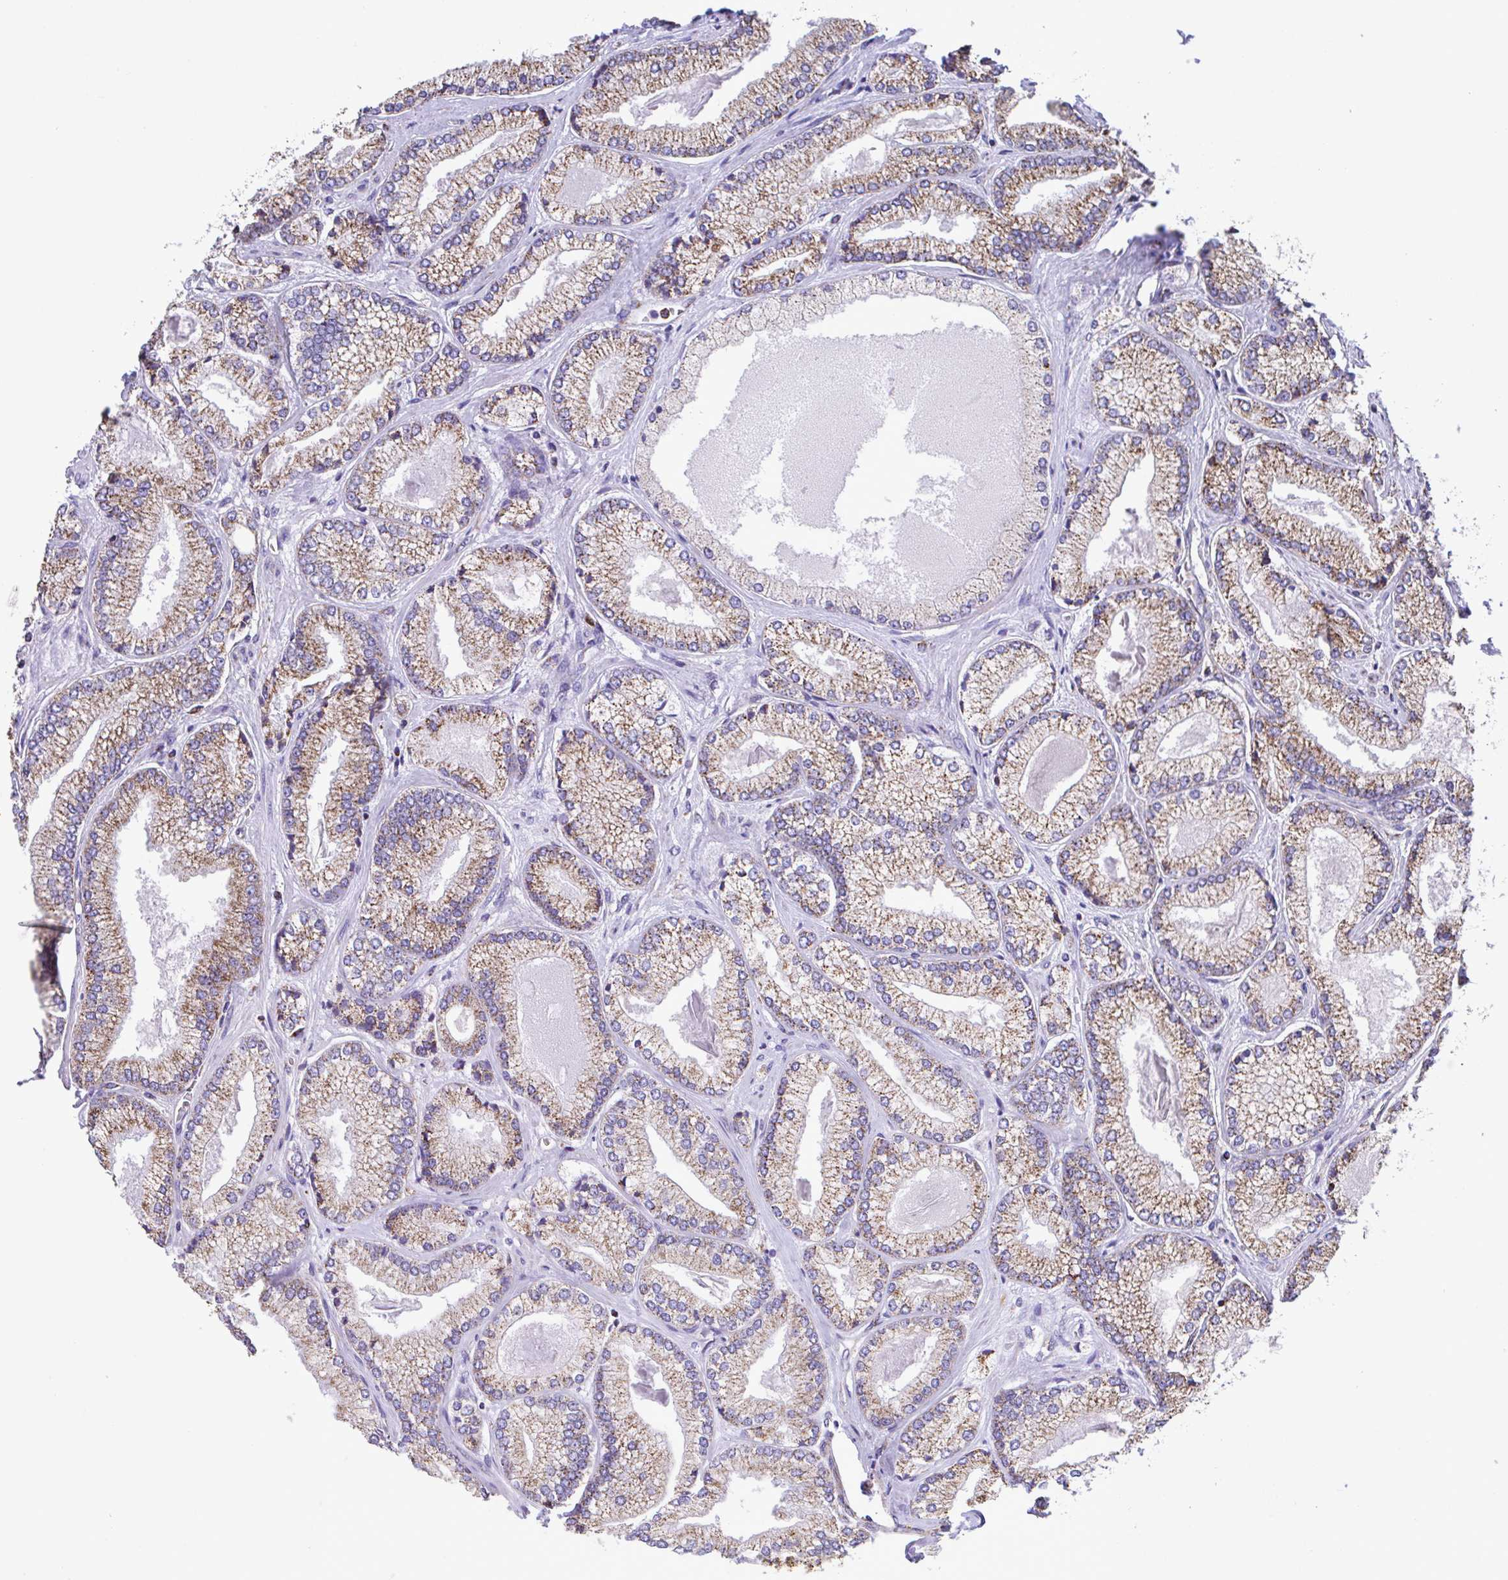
{"staining": {"intensity": "moderate", "quantity": ">75%", "location": "cytoplasmic/membranous"}, "tissue": "prostate cancer", "cell_type": "Tumor cells", "image_type": "cancer", "snomed": [{"axis": "morphology", "description": "Adenocarcinoma, Low grade"}, {"axis": "topography", "description": "Prostate"}], "caption": "Immunohistochemistry (IHC) (DAB) staining of adenocarcinoma (low-grade) (prostate) reveals moderate cytoplasmic/membranous protein positivity in about >75% of tumor cells.", "gene": "PCMTD2", "patient": {"sex": "male", "age": 67}}